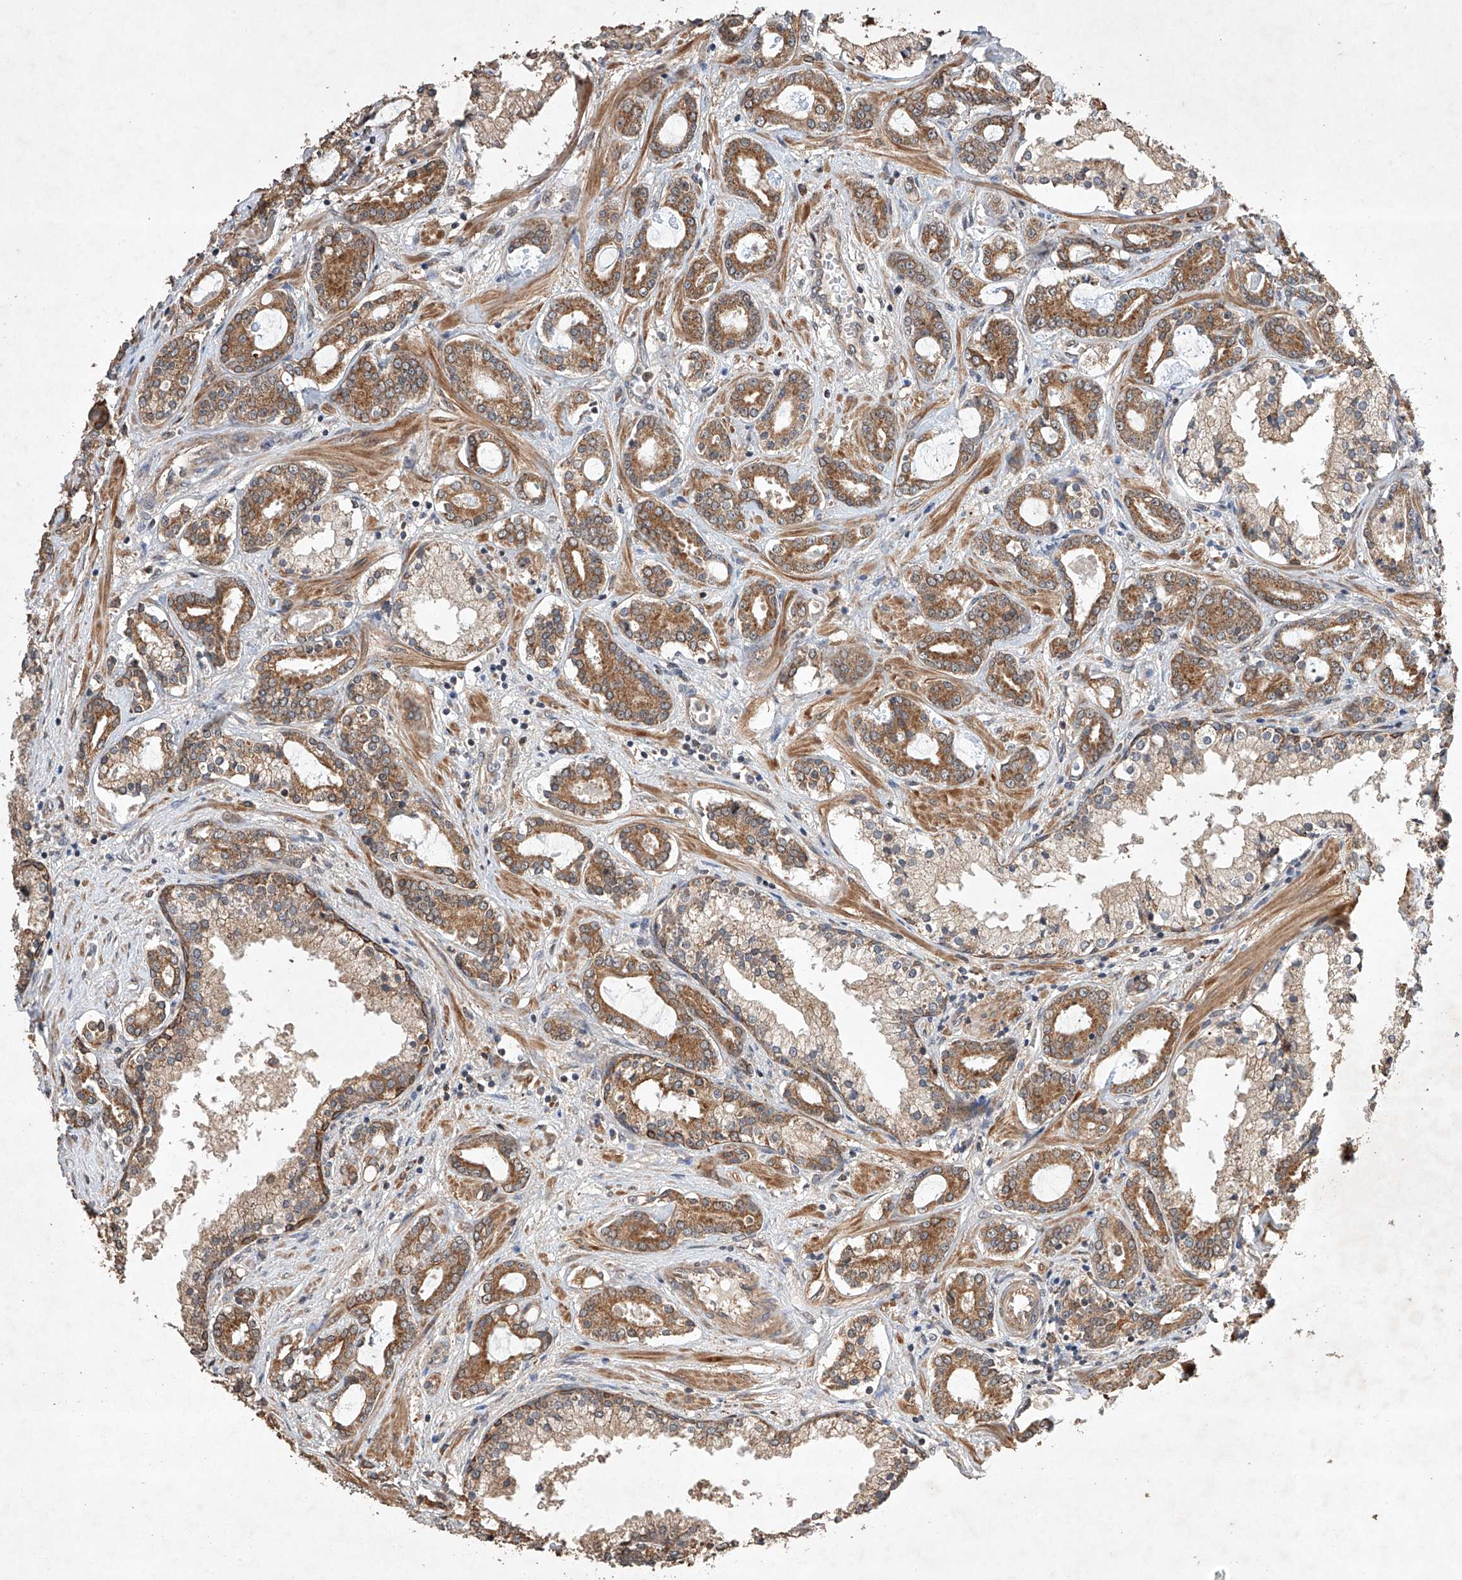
{"staining": {"intensity": "moderate", "quantity": ">75%", "location": "cytoplasmic/membranous"}, "tissue": "prostate cancer", "cell_type": "Tumor cells", "image_type": "cancer", "snomed": [{"axis": "morphology", "description": "Adenocarcinoma, High grade"}, {"axis": "topography", "description": "Prostate"}], "caption": "This image shows immunohistochemistry (IHC) staining of human prostate adenocarcinoma (high-grade), with medium moderate cytoplasmic/membranous positivity in about >75% of tumor cells.", "gene": "LURAP1", "patient": {"sex": "male", "age": 58}}